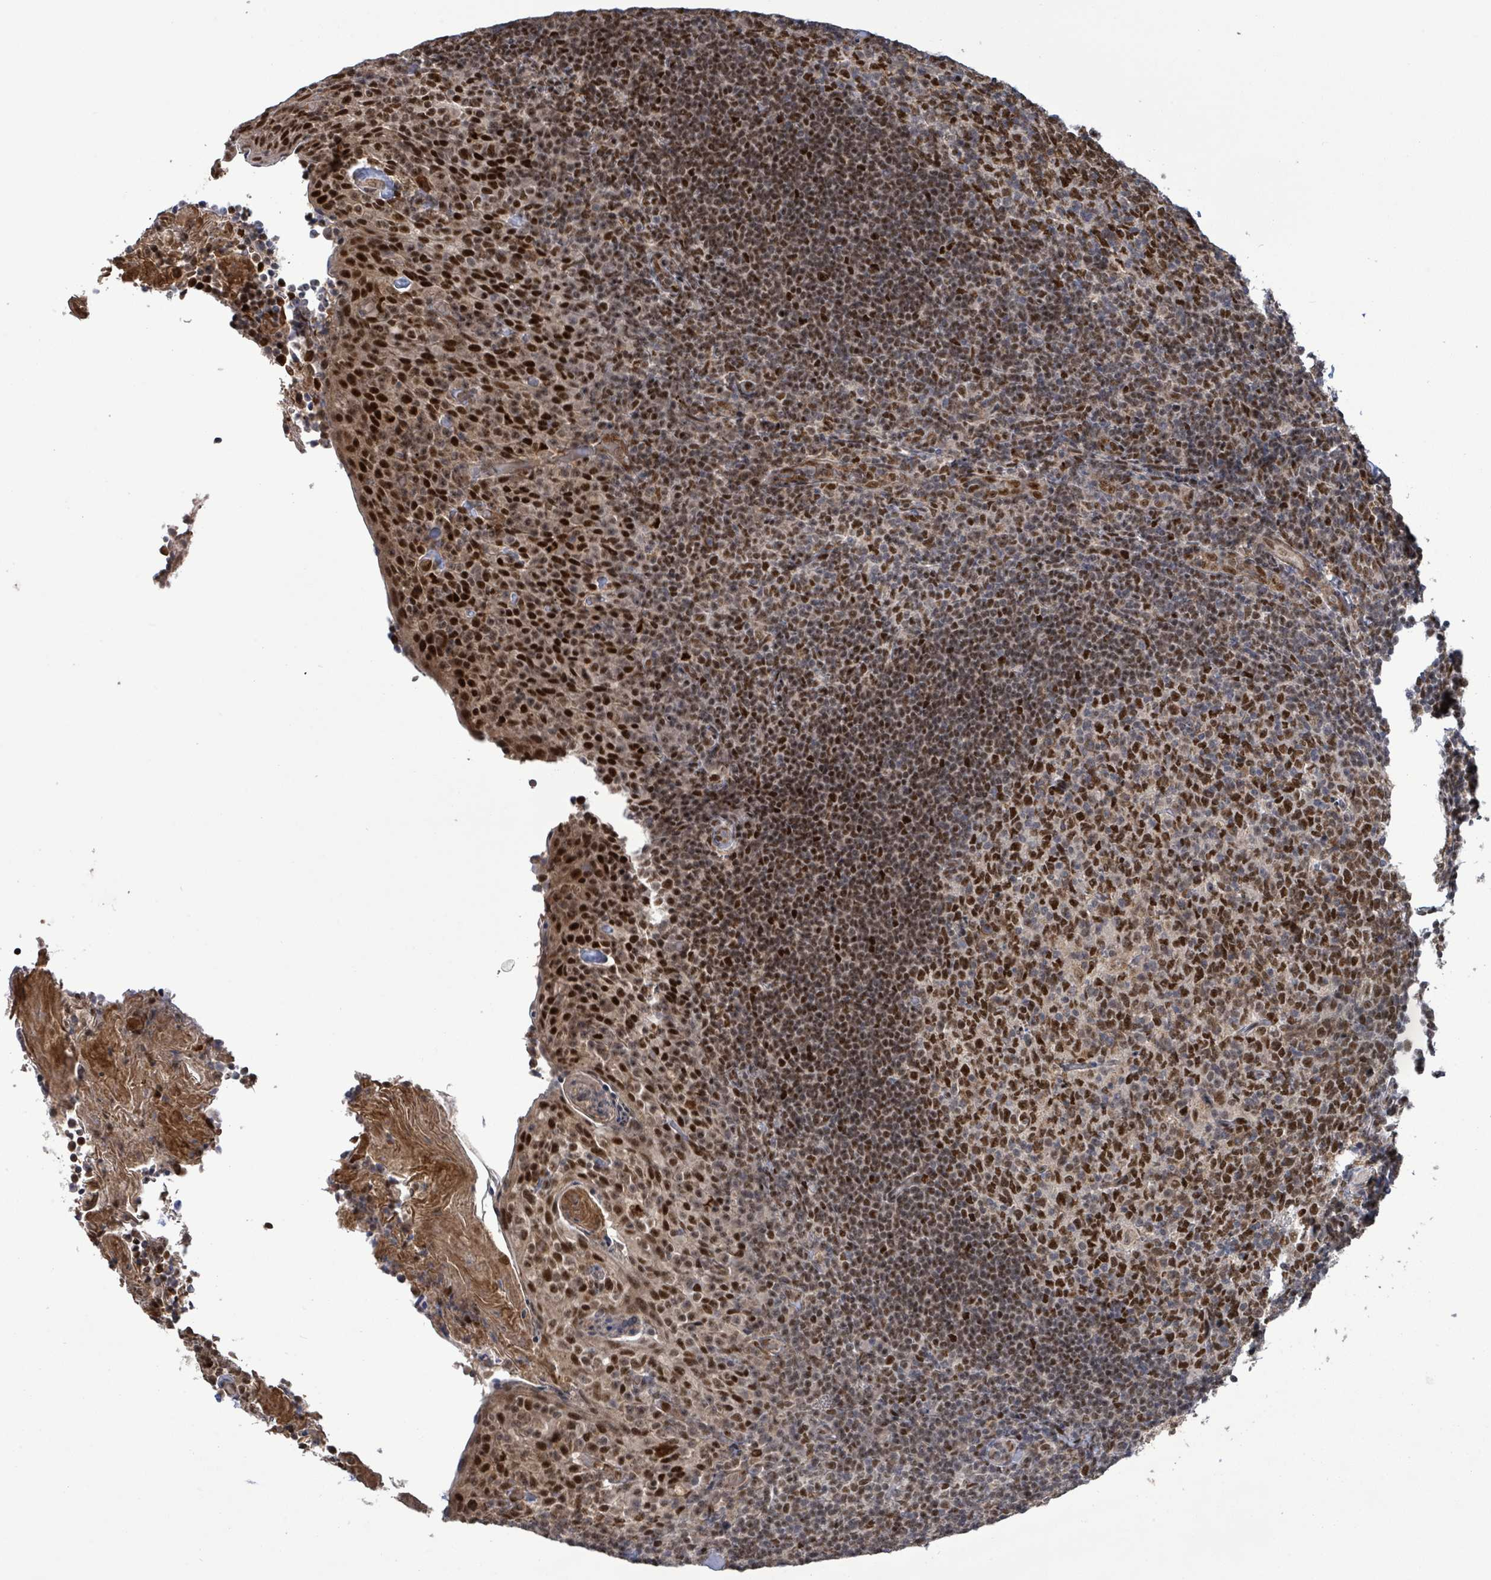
{"staining": {"intensity": "moderate", "quantity": ">75%", "location": "nuclear"}, "tissue": "tonsil", "cell_type": "Germinal center cells", "image_type": "normal", "snomed": [{"axis": "morphology", "description": "Normal tissue, NOS"}, {"axis": "topography", "description": "Tonsil"}], "caption": "Immunohistochemical staining of unremarkable human tonsil demonstrates moderate nuclear protein positivity in approximately >75% of germinal center cells.", "gene": "PATZ1", "patient": {"sex": "female", "age": 10}}